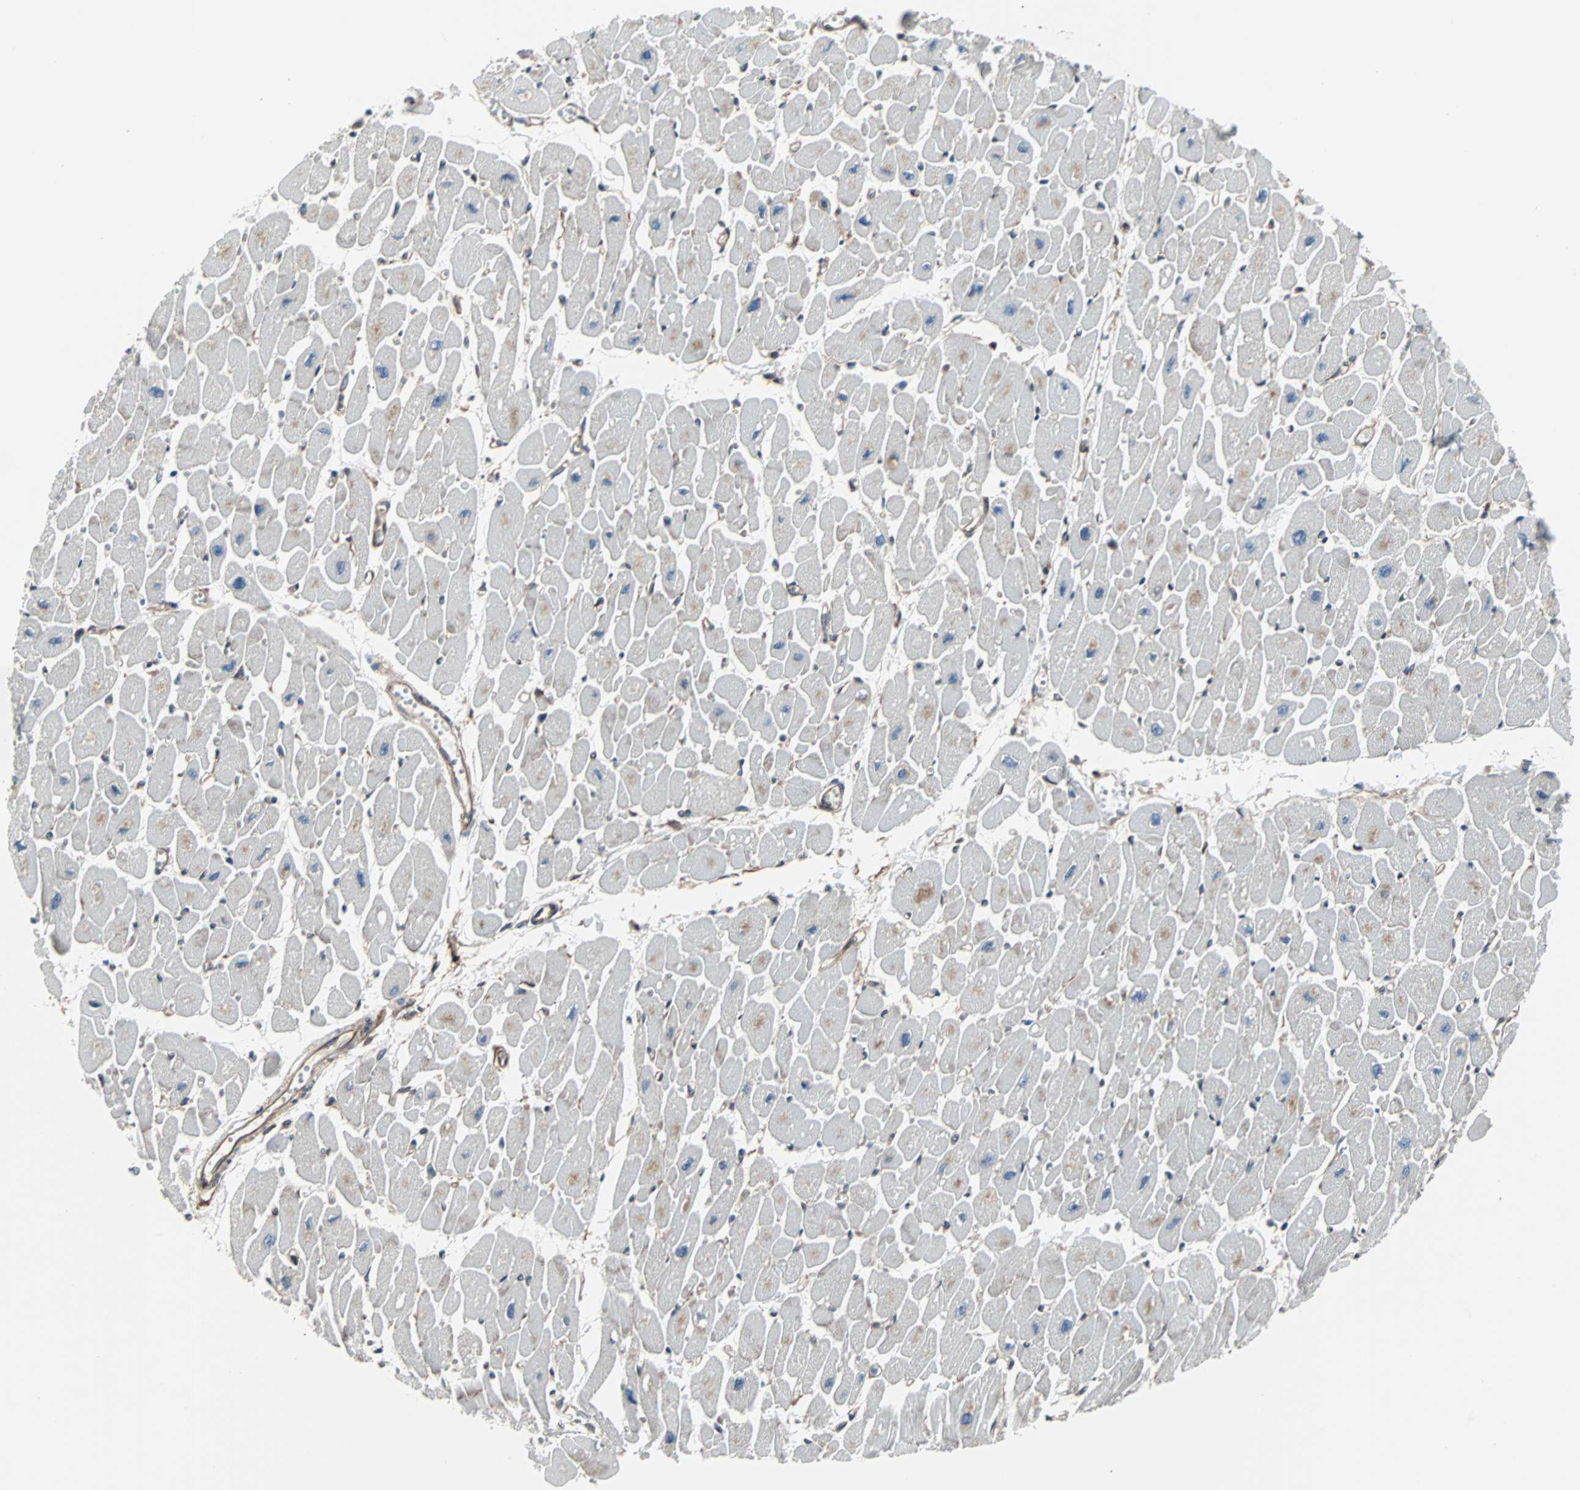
{"staining": {"intensity": "weak", "quantity": "<25%", "location": "cytoplasmic/membranous"}, "tissue": "heart muscle", "cell_type": "Cardiomyocytes", "image_type": "normal", "snomed": [{"axis": "morphology", "description": "Normal tissue, NOS"}, {"axis": "topography", "description": "Heart"}], "caption": "A high-resolution histopathology image shows immunohistochemistry (IHC) staining of normal heart muscle, which exhibits no significant expression in cardiomyocytes. Brightfield microscopy of immunohistochemistry stained with DAB (3,3'-diaminobenzidine) (brown) and hematoxylin (blue), captured at high magnification.", "gene": "RELA", "patient": {"sex": "female", "age": 54}}